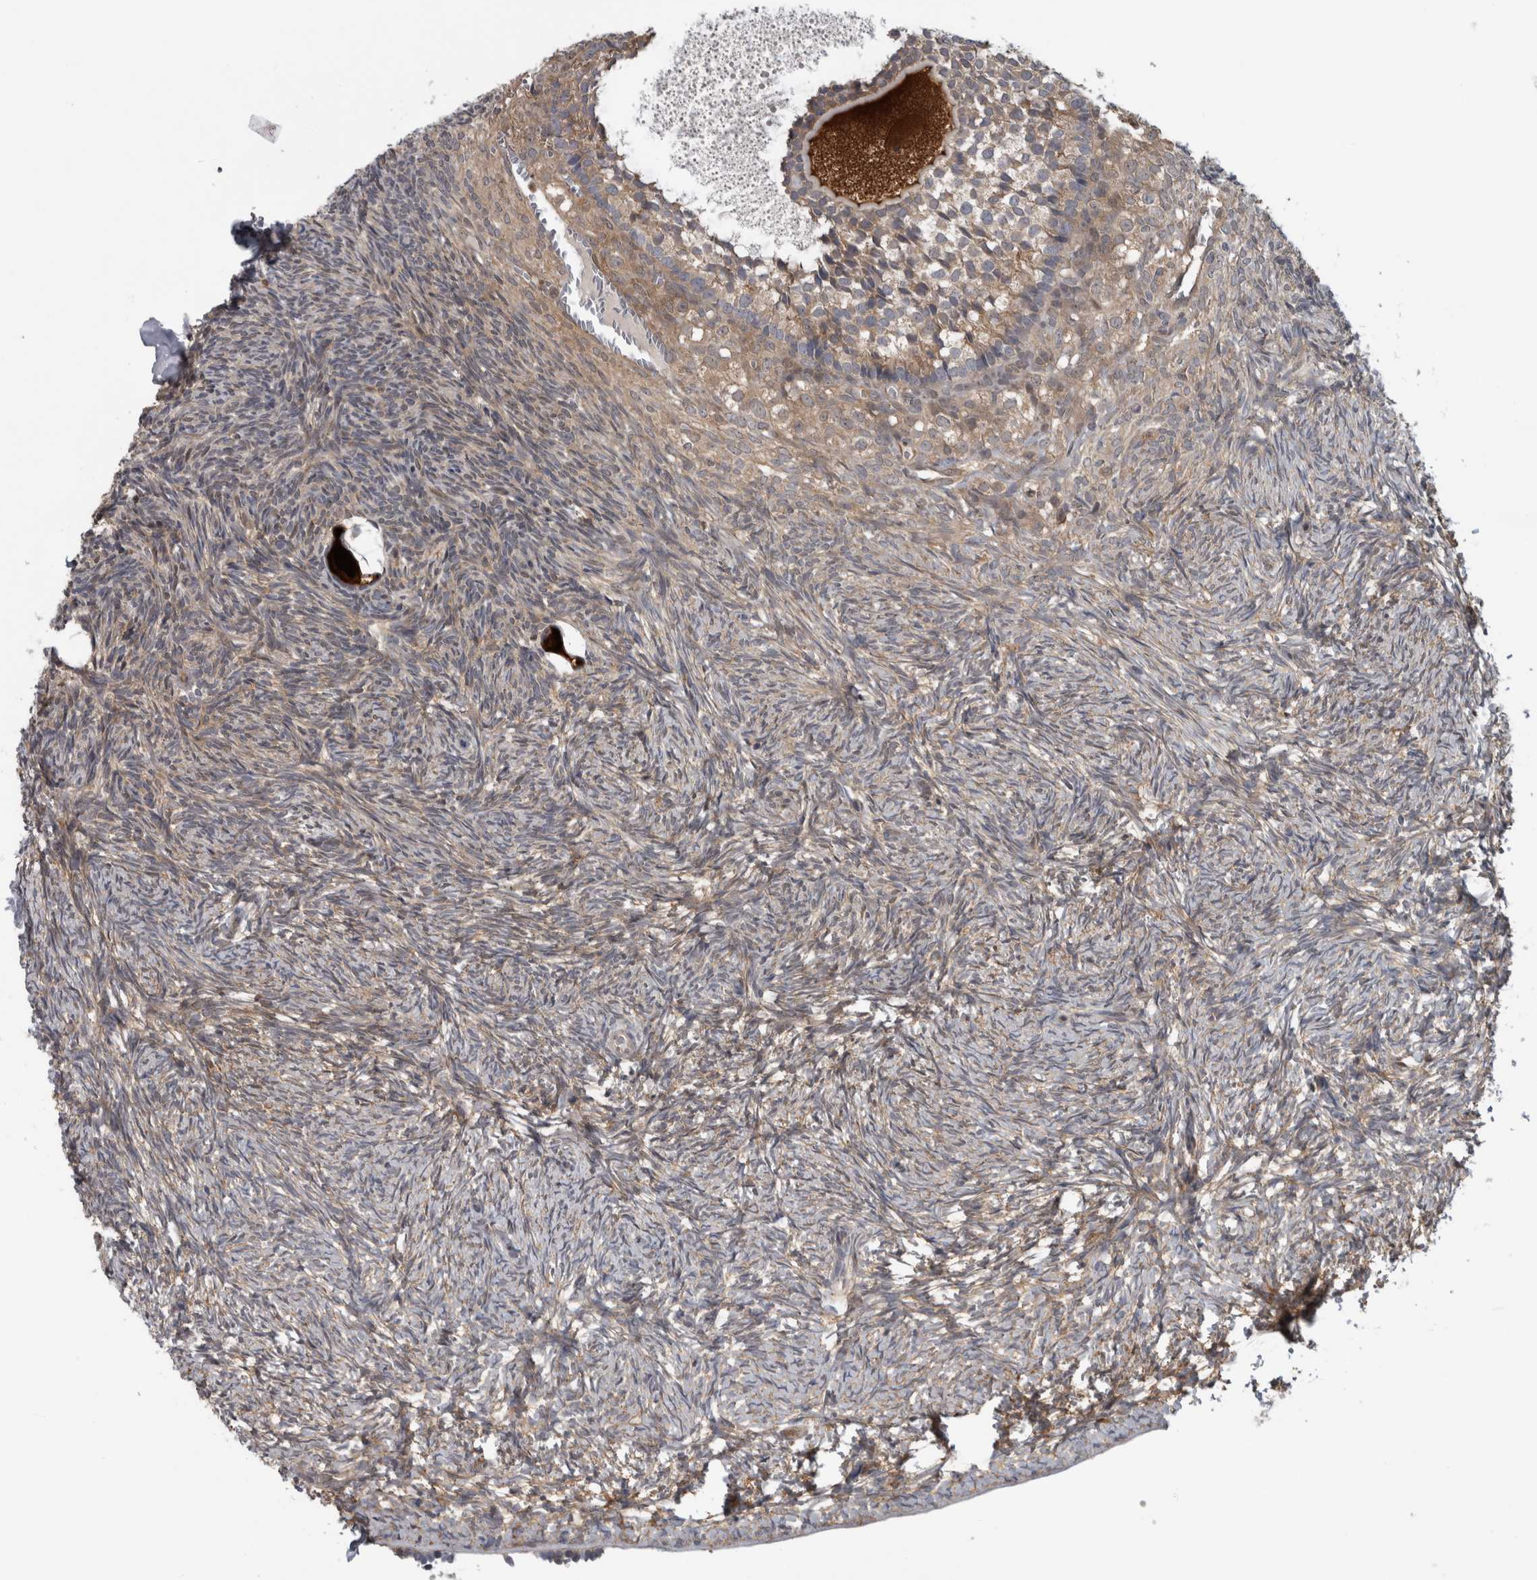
{"staining": {"intensity": "strong", "quantity": ">75%", "location": "nuclear"}, "tissue": "ovary", "cell_type": "Follicle cells", "image_type": "normal", "snomed": [{"axis": "morphology", "description": "Normal tissue, NOS"}, {"axis": "topography", "description": "Ovary"}], "caption": "High-magnification brightfield microscopy of unremarkable ovary stained with DAB (brown) and counterstained with hematoxylin (blue). follicle cells exhibit strong nuclear staining is appreciated in approximately>75% of cells. (DAB IHC, brown staining for protein, blue staining for nuclei).", "gene": "NAPRT", "patient": {"sex": "female", "age": 34}}